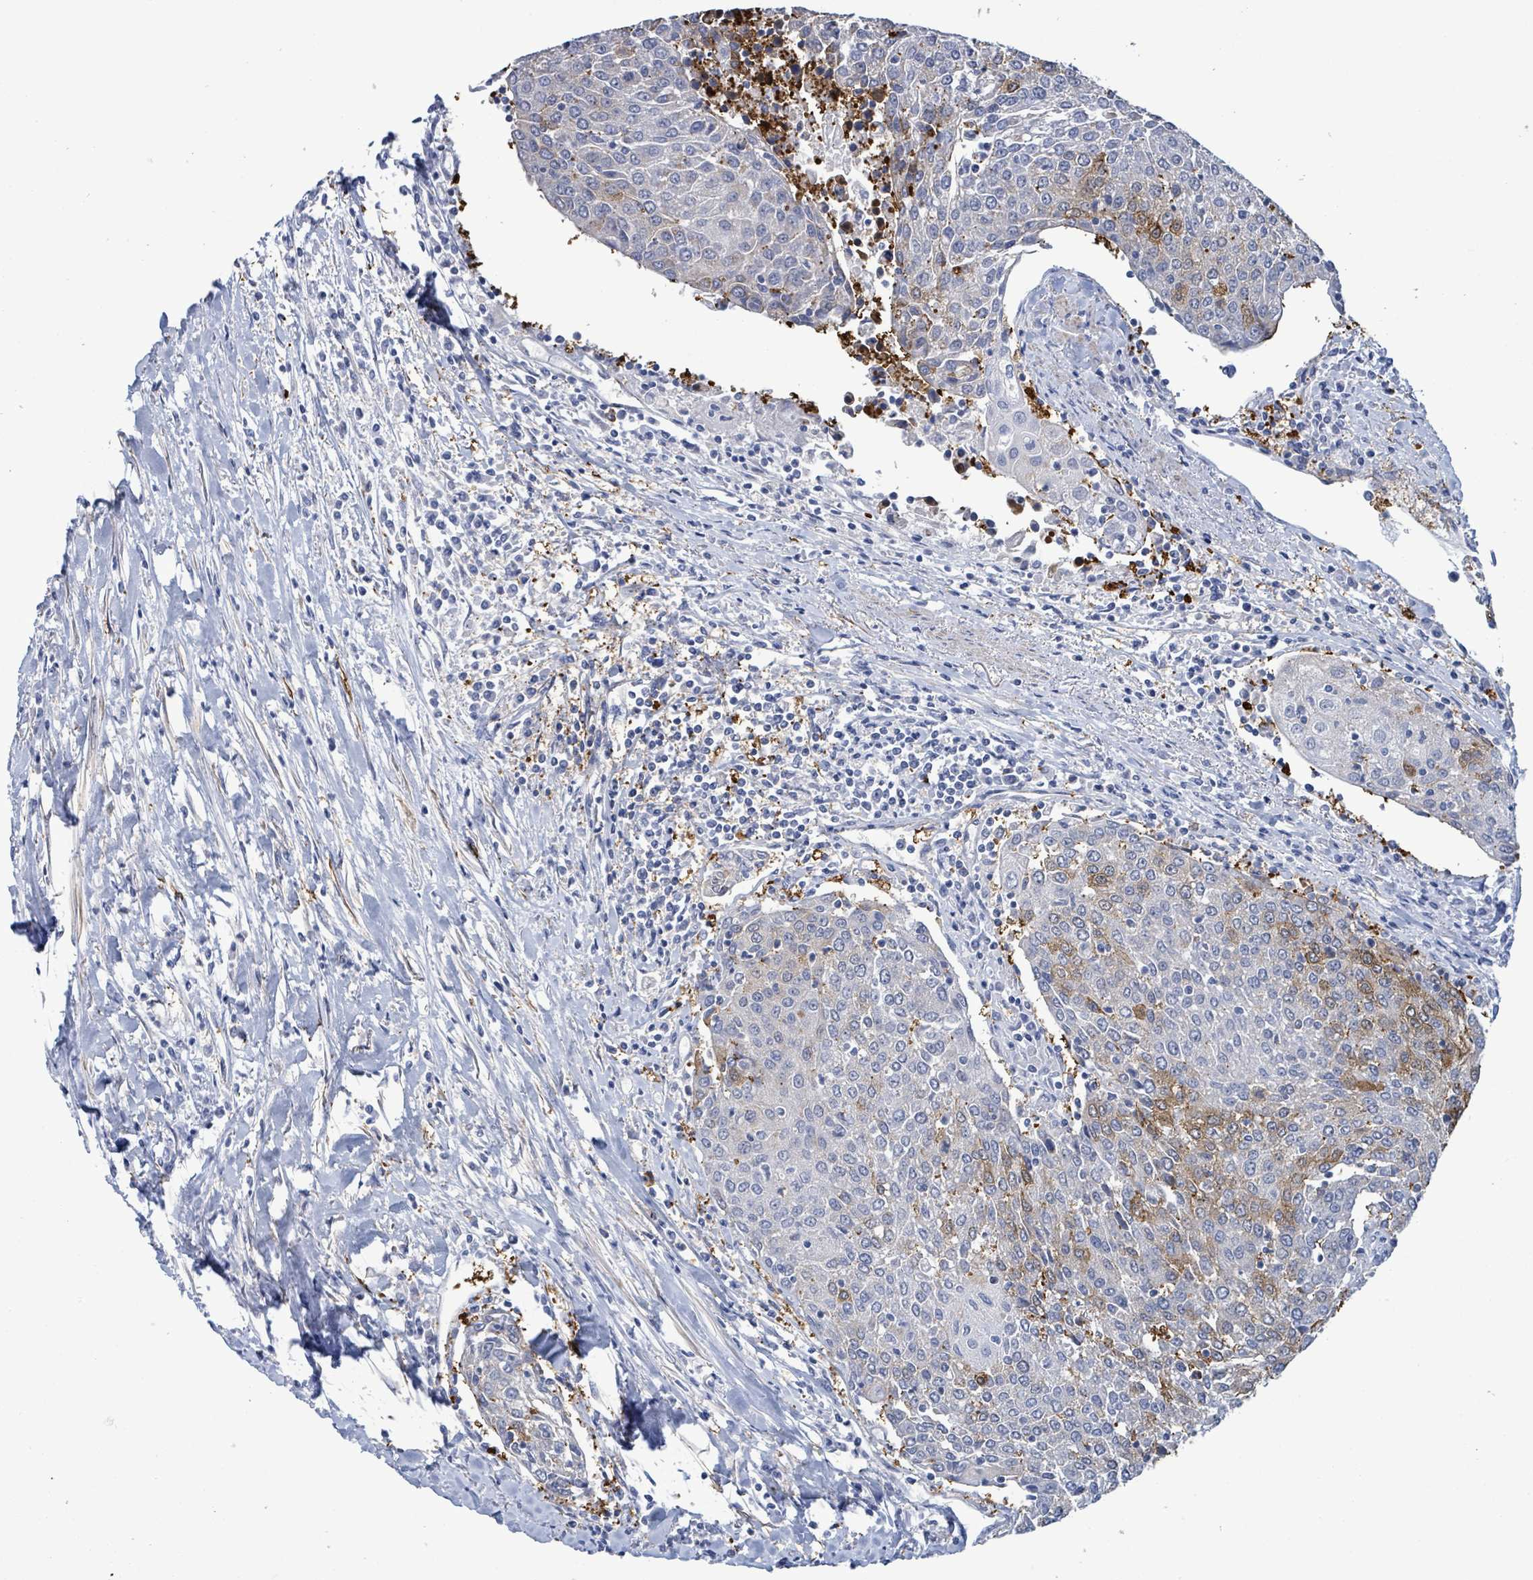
{"staining": {"intensity": "moderate", "quantity": "<25%", "location": "cytoplasmic/membranous"}, "tissue": "urothelial cancer", "cell_type": "Tumor cells", "image_type": "cancer", "snomed": [{"axis": "morphology", "description": "Urothelial carcinoma, High grade"}, {"axis": "topography", "description": "Urinary bladder"}], "caption": "Protein expression analysis of human urothelial cancer reveals moderate cytoplasmic/membranous positivity in about <25% of tumor cells.", "gene": "PRKRIP1", "patient": {"sex": "female", "age": 85}}